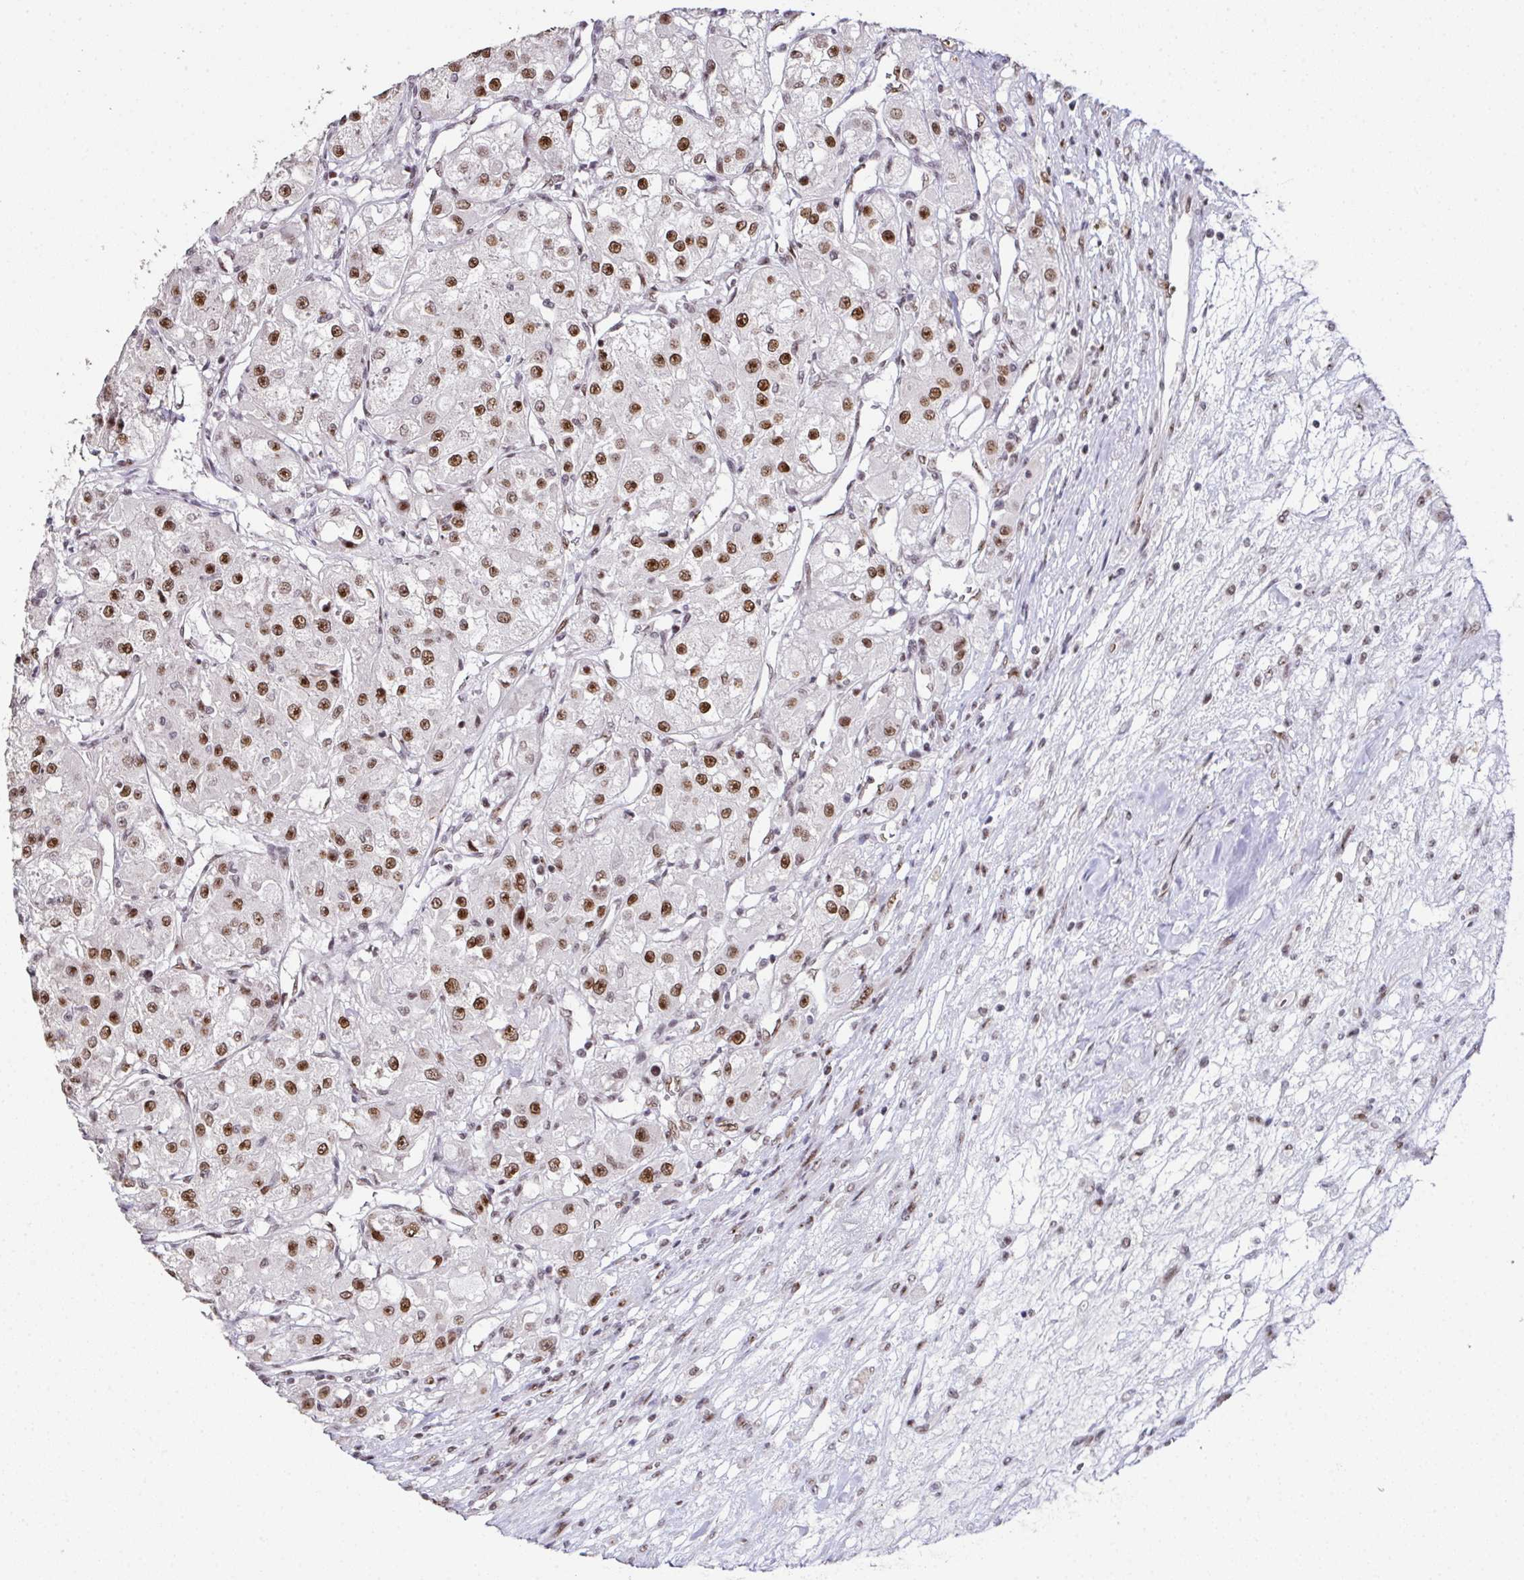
{"staining": {"intensity": "moderate", "quantity": ">75%", "location": "nuclear"}, "tissue": "renal cancer", "cell_type": "Tumor cells", "image_type": "cancer", "snomed": [{"axis": "morphology", "description": "Adenocarcinoma, NOS"}, {"axis": "topography", "description": "Kidney"}], "caption": "This is a micrograph of IHC staining of renal cancer, which shows moderate staining in the nuclear of tumor cells.", "gene": "ZNF800", "patient": {"sex": "female", "age": 63}}